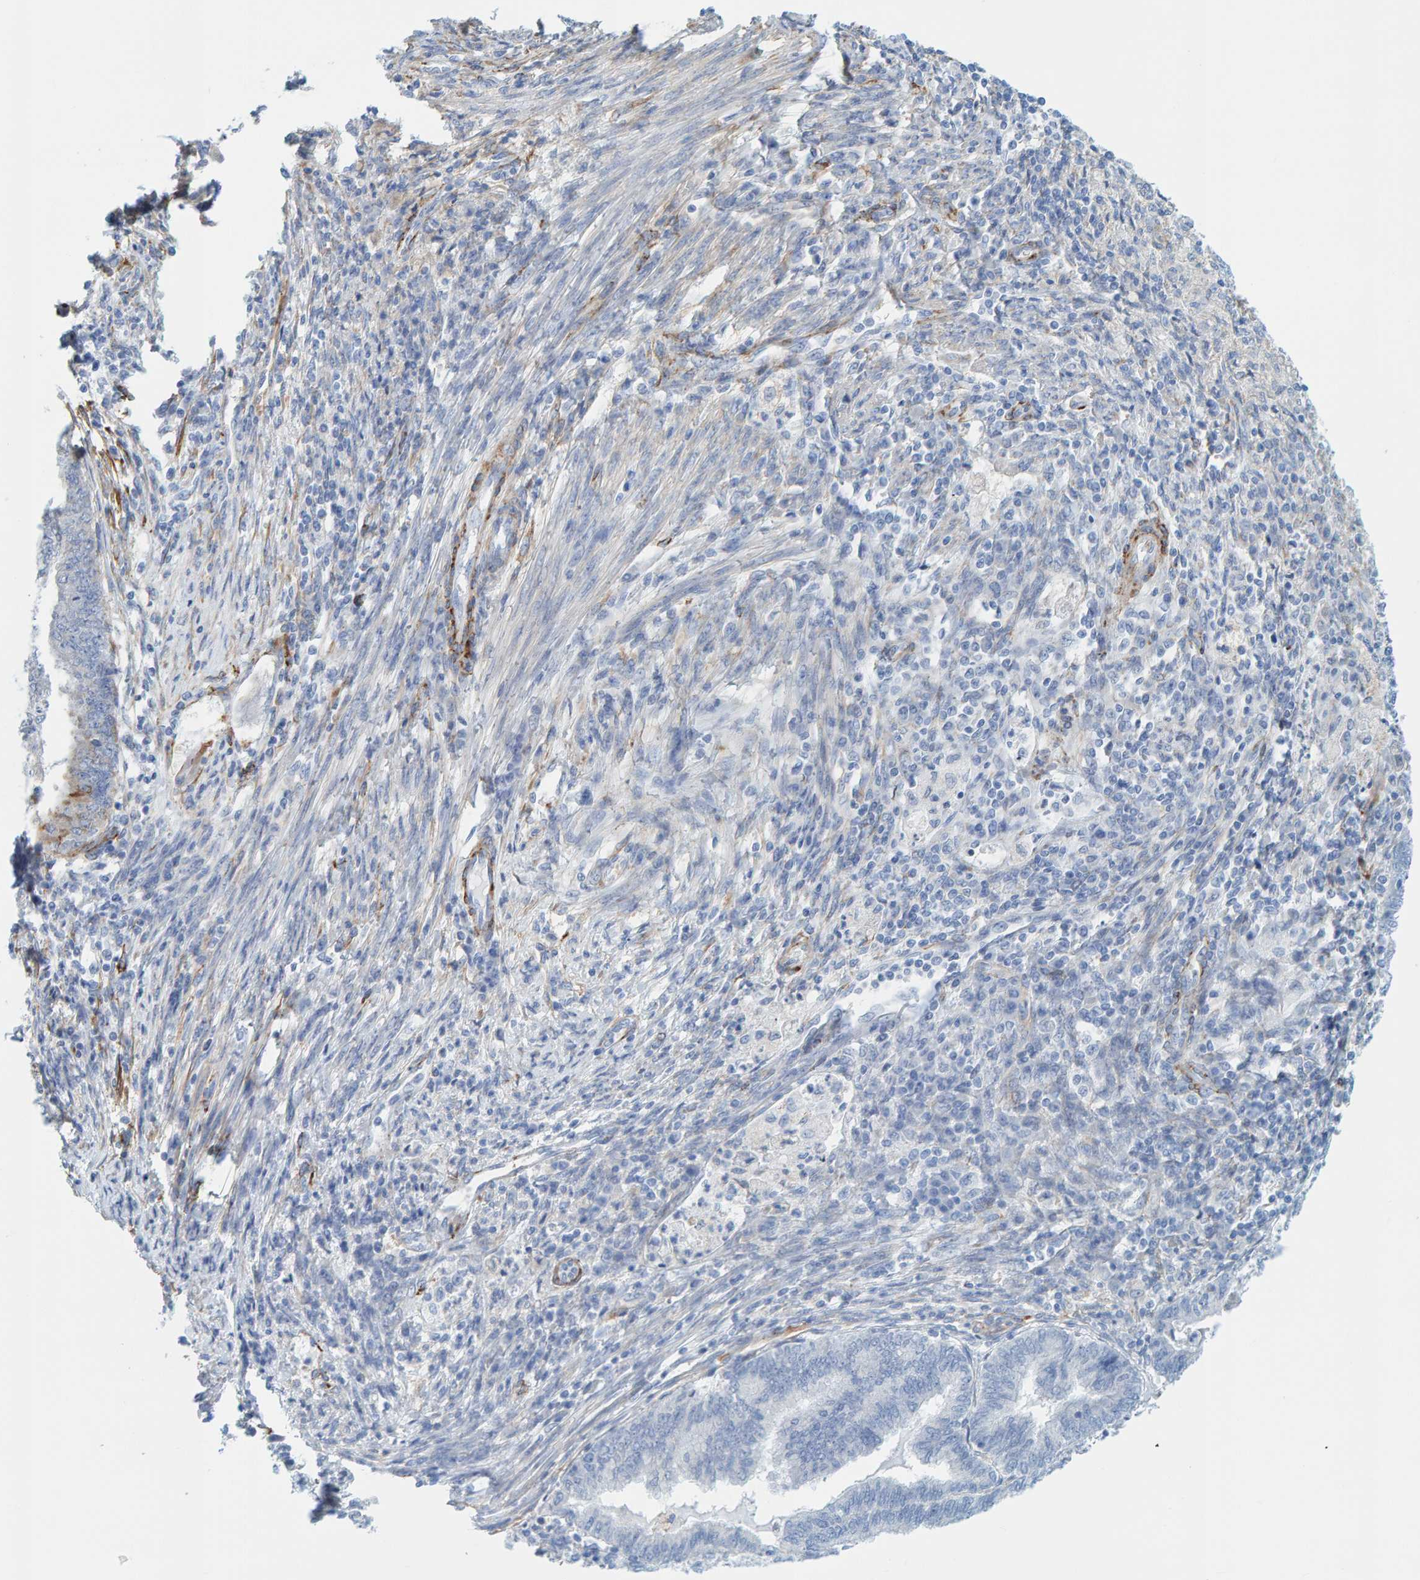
{"staining": {"intensity": "negative", "quantity": "none", "location": "none"}, "tissue": "endometrial cancer", "cell_type": "Tumor cells", "image_type": "cancer", "snomed": [{"axis": "morphology", "description": "Polyp, NOS"}, {"axis": "morphology", "description": "Adenocarcinoma, NOS"}, {"axis": "morphology", "description": "Adenoma, NOS"}, {"axis": "topography", "description": "Endometrium"}], "caption": "Tumor cells are negative for protein expression in human adenoma (endometrial).", "gene": "MAP1B", "patient": {"sex": "female", "age": 79}}